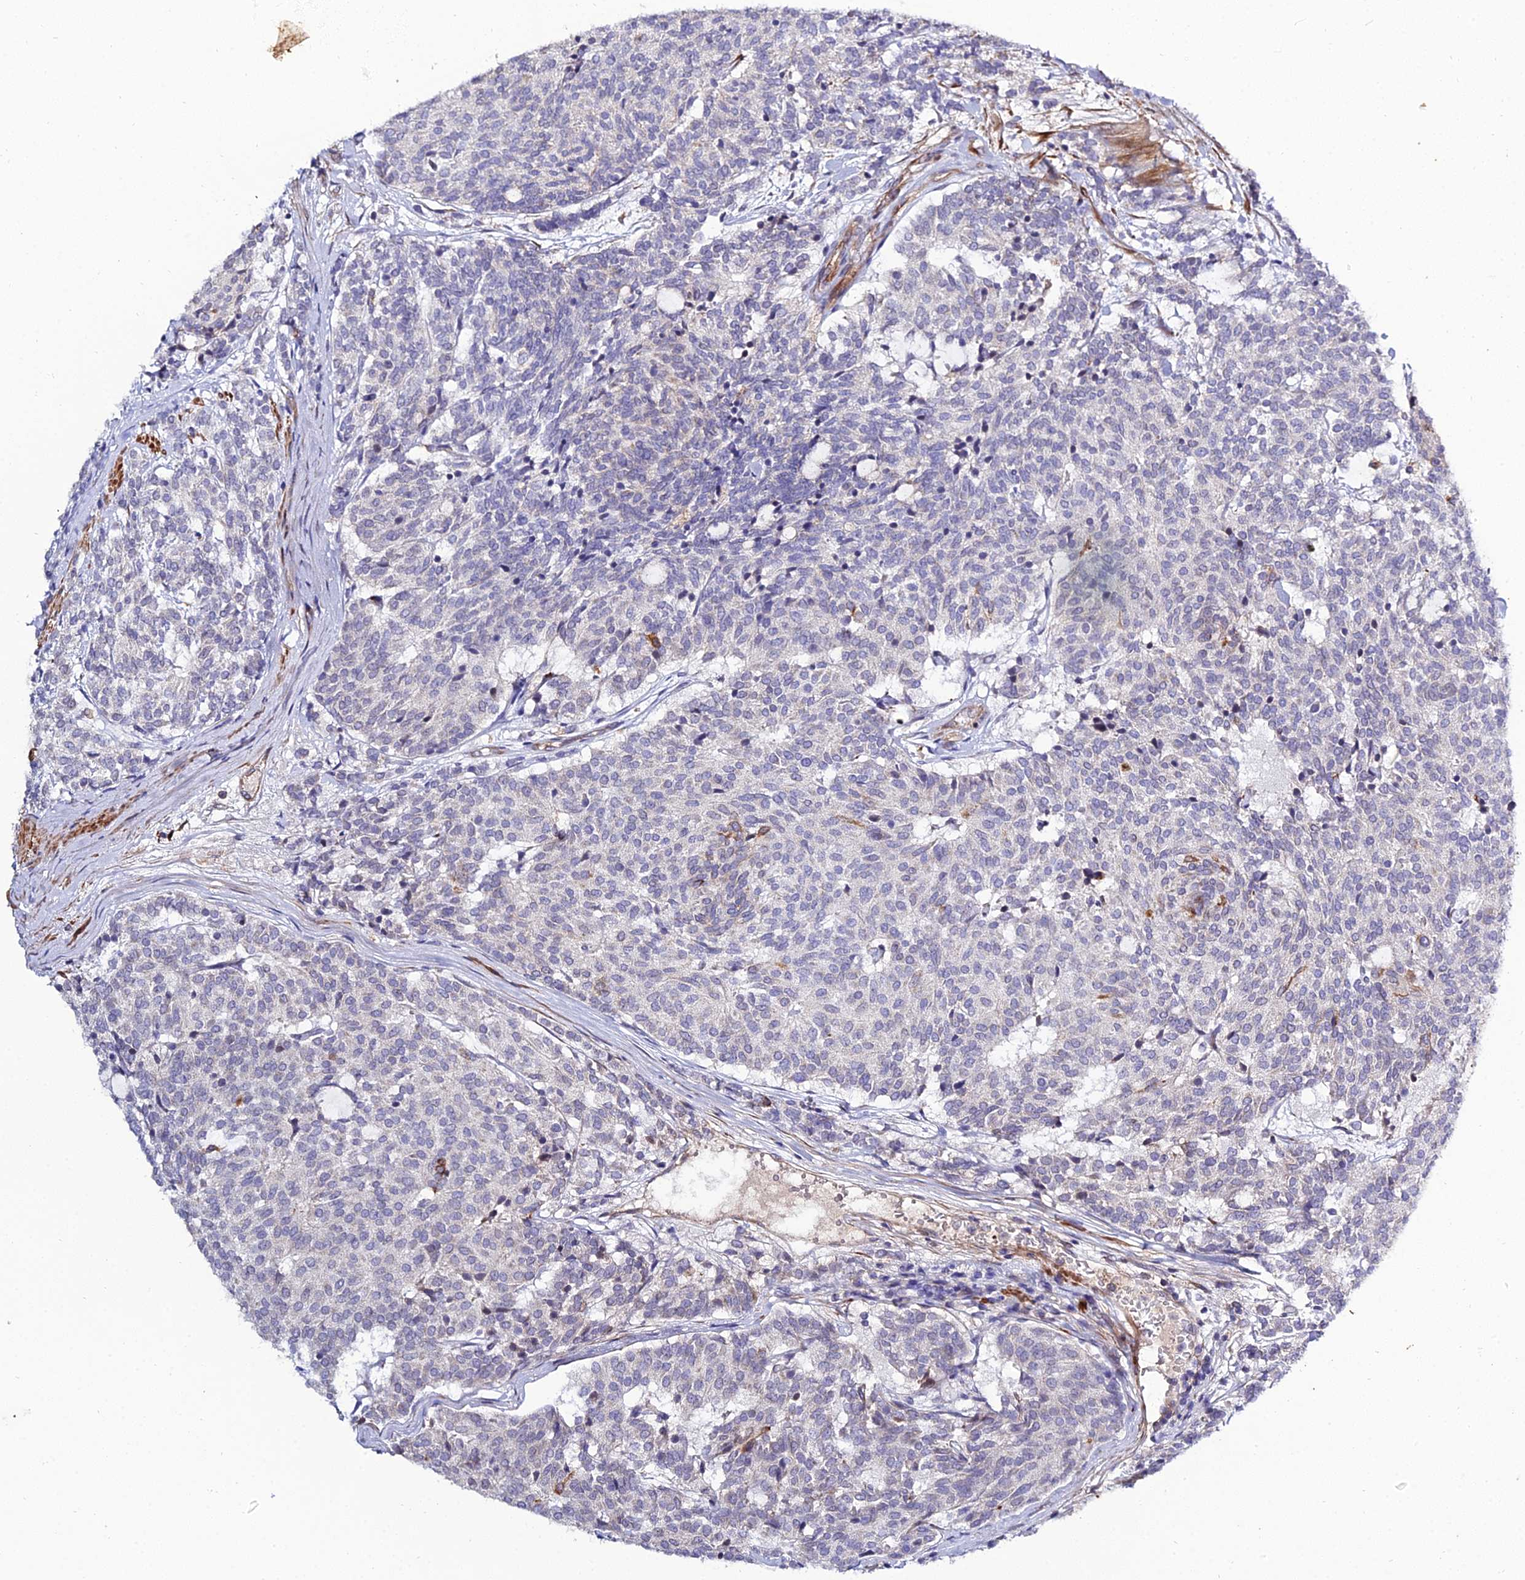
{"staining": {"intensity": "negative", "quantity": "none", "location": "none"}, "tissue": "carcinoid", "cell_type": "Tumor cells", "image_type": "cancer", "snomed": [{"axis": "morphology", "description": "Carcinoid, malignant, NOS"}, {"axis": "topography", "description": "Pancreas"}], "caption": "DAB immunohistochemical staining of carcinoid reveals no significant expression in tumor cells.", "gene": "ARL6IP1", "patient": {"sex": "female", "age": 54}}